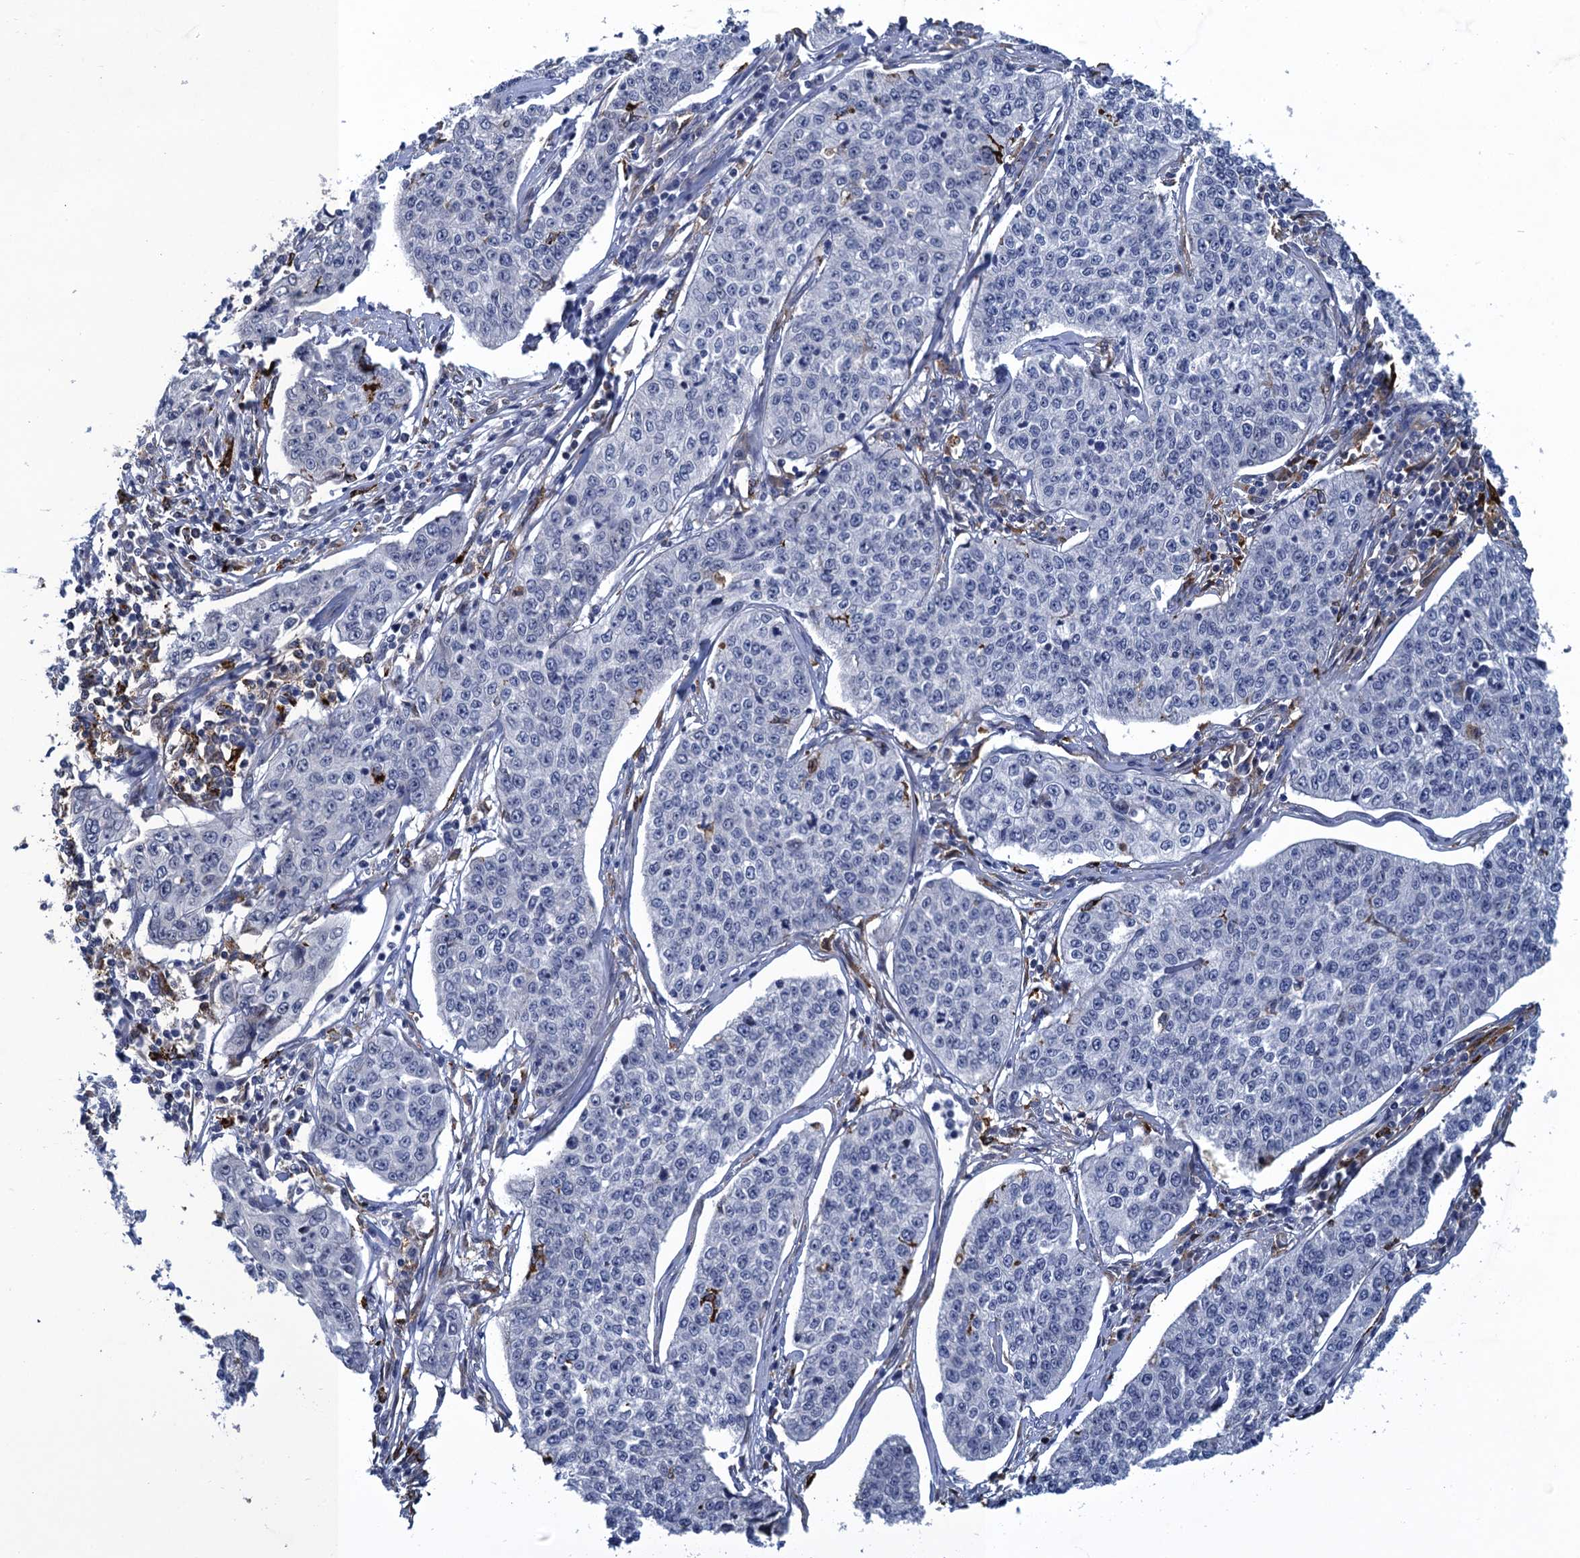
{"staining": {"intensity": "negative", "quantity": "none", "location": "none"}, "tissue": "cervical cancer", "cell_type": "Tumor cells", "image_type": "cancer", "snomed": [{"axis": "morphology", "description": "Squamous cell carcinoma, NOS"}, {"axis": "topography", "description": "Cervix"}], "caption": "An image of cervical cancer stained for a protein demonstrates no brown staining in tumor cells.", "gene": "DNHD1", "patient": {"sex": "female", "age": 35}}